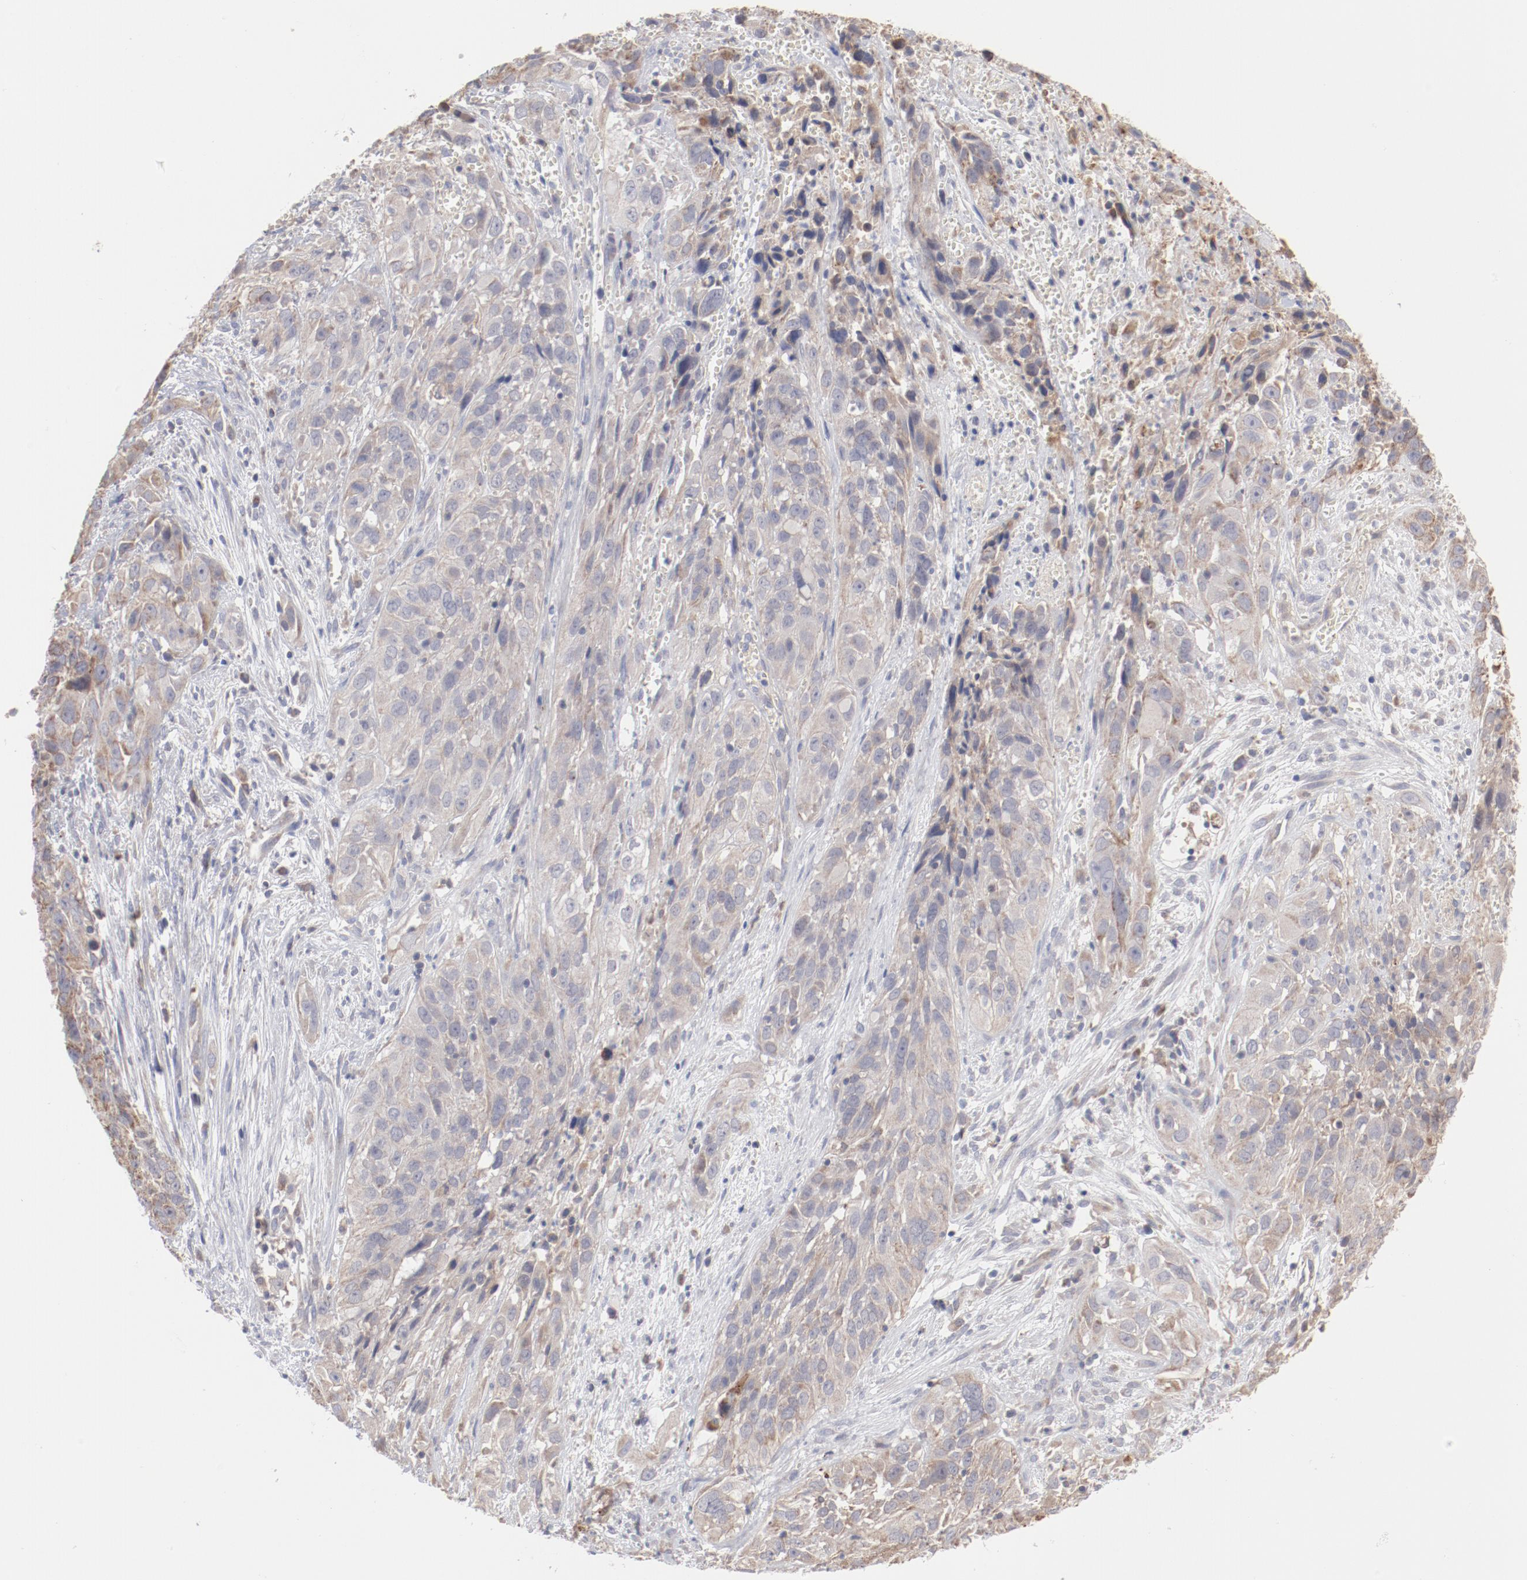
{"staining": {"intensity": "weak", "quantity": ">75%", "location": "cytoplasmic/membranous"}, "tissue": "cervical cancer", "cell_type": "Tumor cells", "image_type": "cancer", "snomed": [{"axis": "morphology", "description": "Squamous cell carcinoma, NOS"}, {"axis": "topography", "description": "Cervix"}], "caption": "The photomicrograph shows immunohistochemical staining of squamous cell carcinoma (cervical). There is weak cytoplasmic/membranous positivity is identified in approximately >75% of tumor cells.", "gene": "PPFIBP2", "patient": {"sex": "female", "age": 32}}